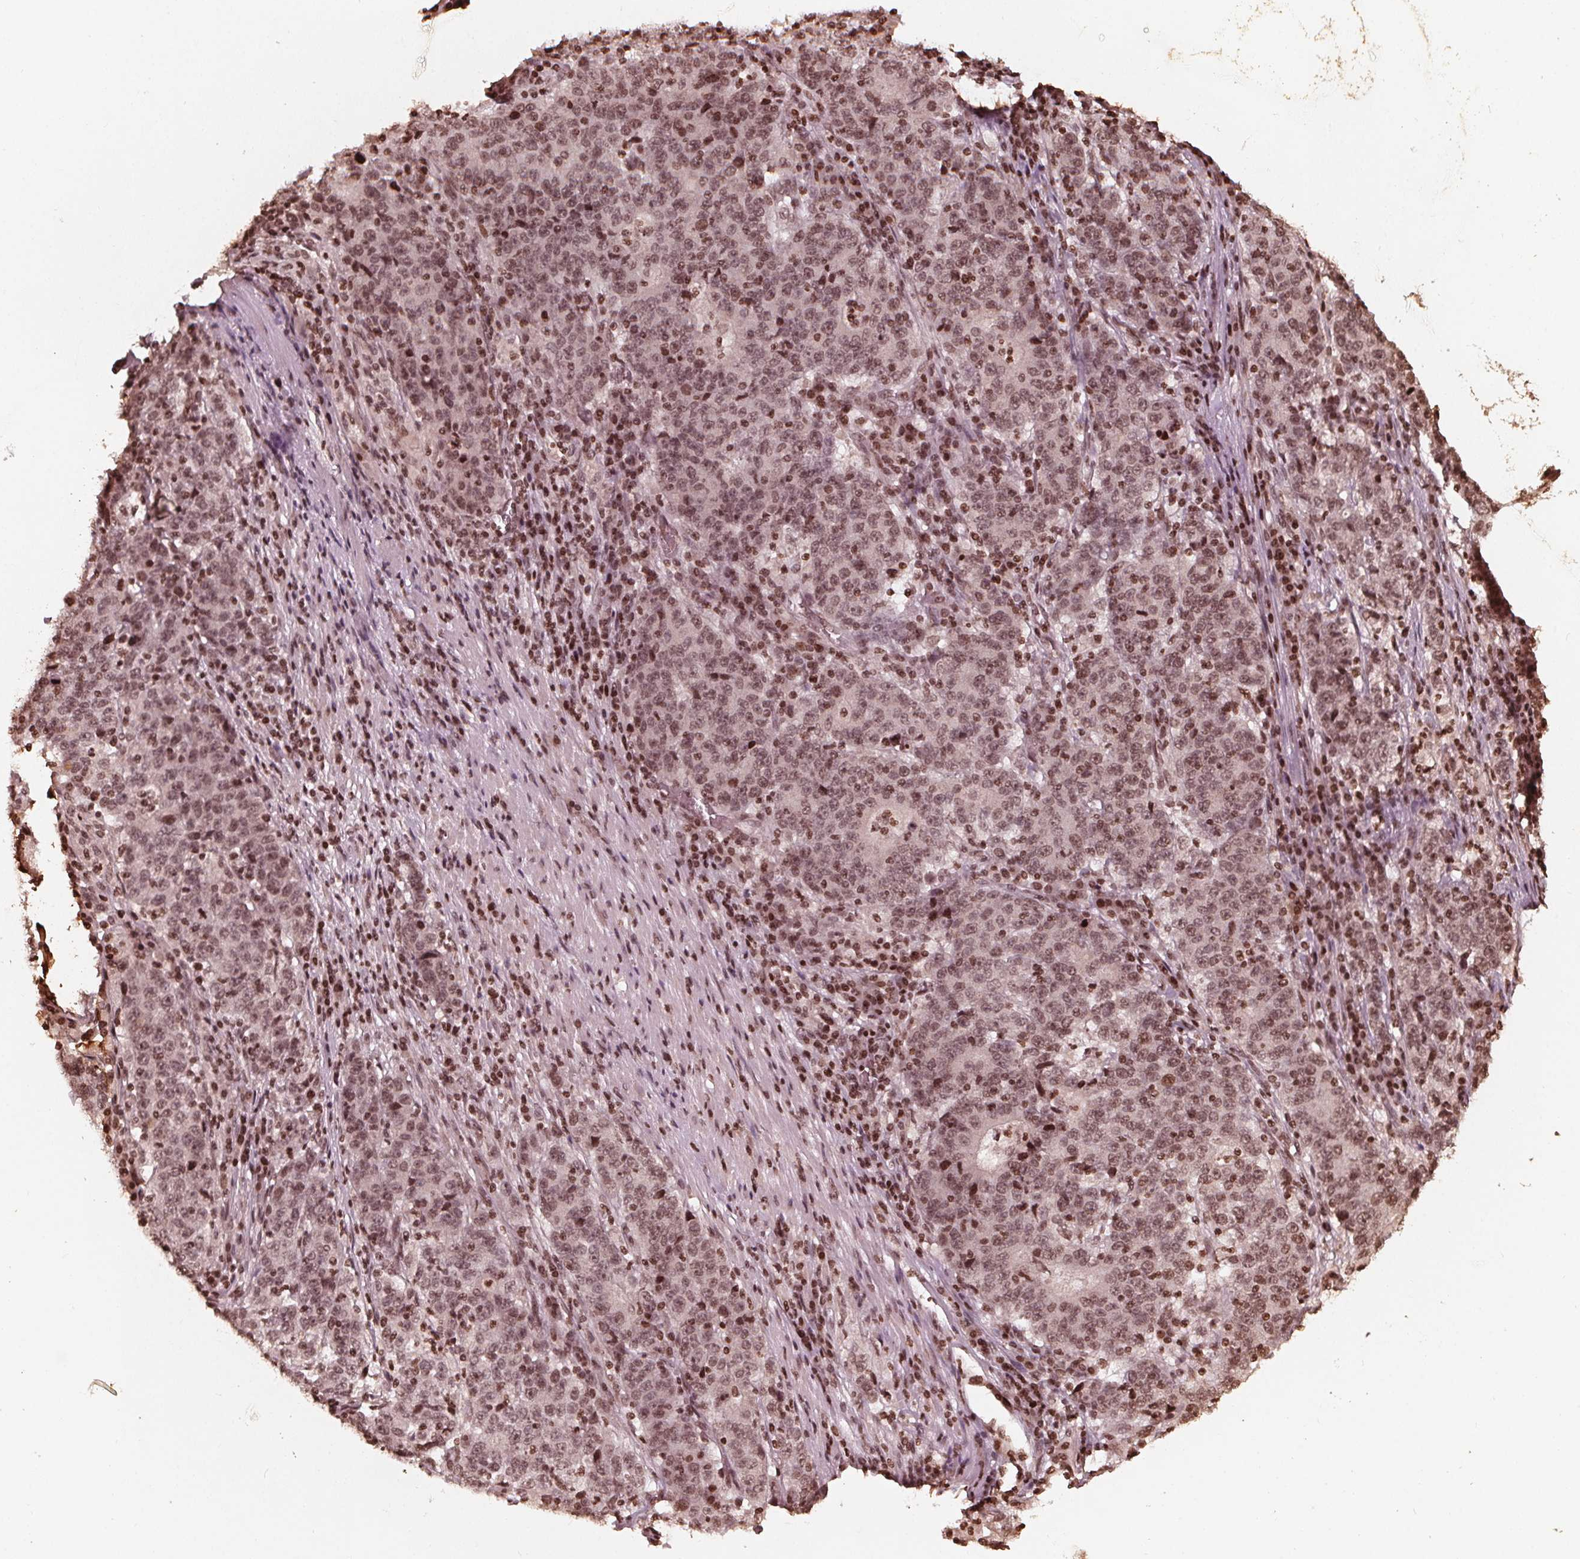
{"staining": {"intensity": "weak", "quantity": ">75%", "location": "nuclear"}, "tissue": "stomach cancer", "cell_type": "Tumor cells", "image_type": "cancer", "snomed": [{"axis": "morphology", "description": "Adenocarcinoma, NOS"}, {"axis": "topography", "description": "Stomach"}], "caption": "Immunohistochemistry (DAB (3,3'-diaminobenzidine)) staining of human stomach cancer (adenocarcinoma) displays weak nuclear protein positivity in about >75% of tumor cells. The staining is performed using DAB brown chromogen to label protein expression. The nuclei are counter-stained blue using hematoxylin.", "gene": "H3C14", "patient": {"sex": "male", "age": 59}}